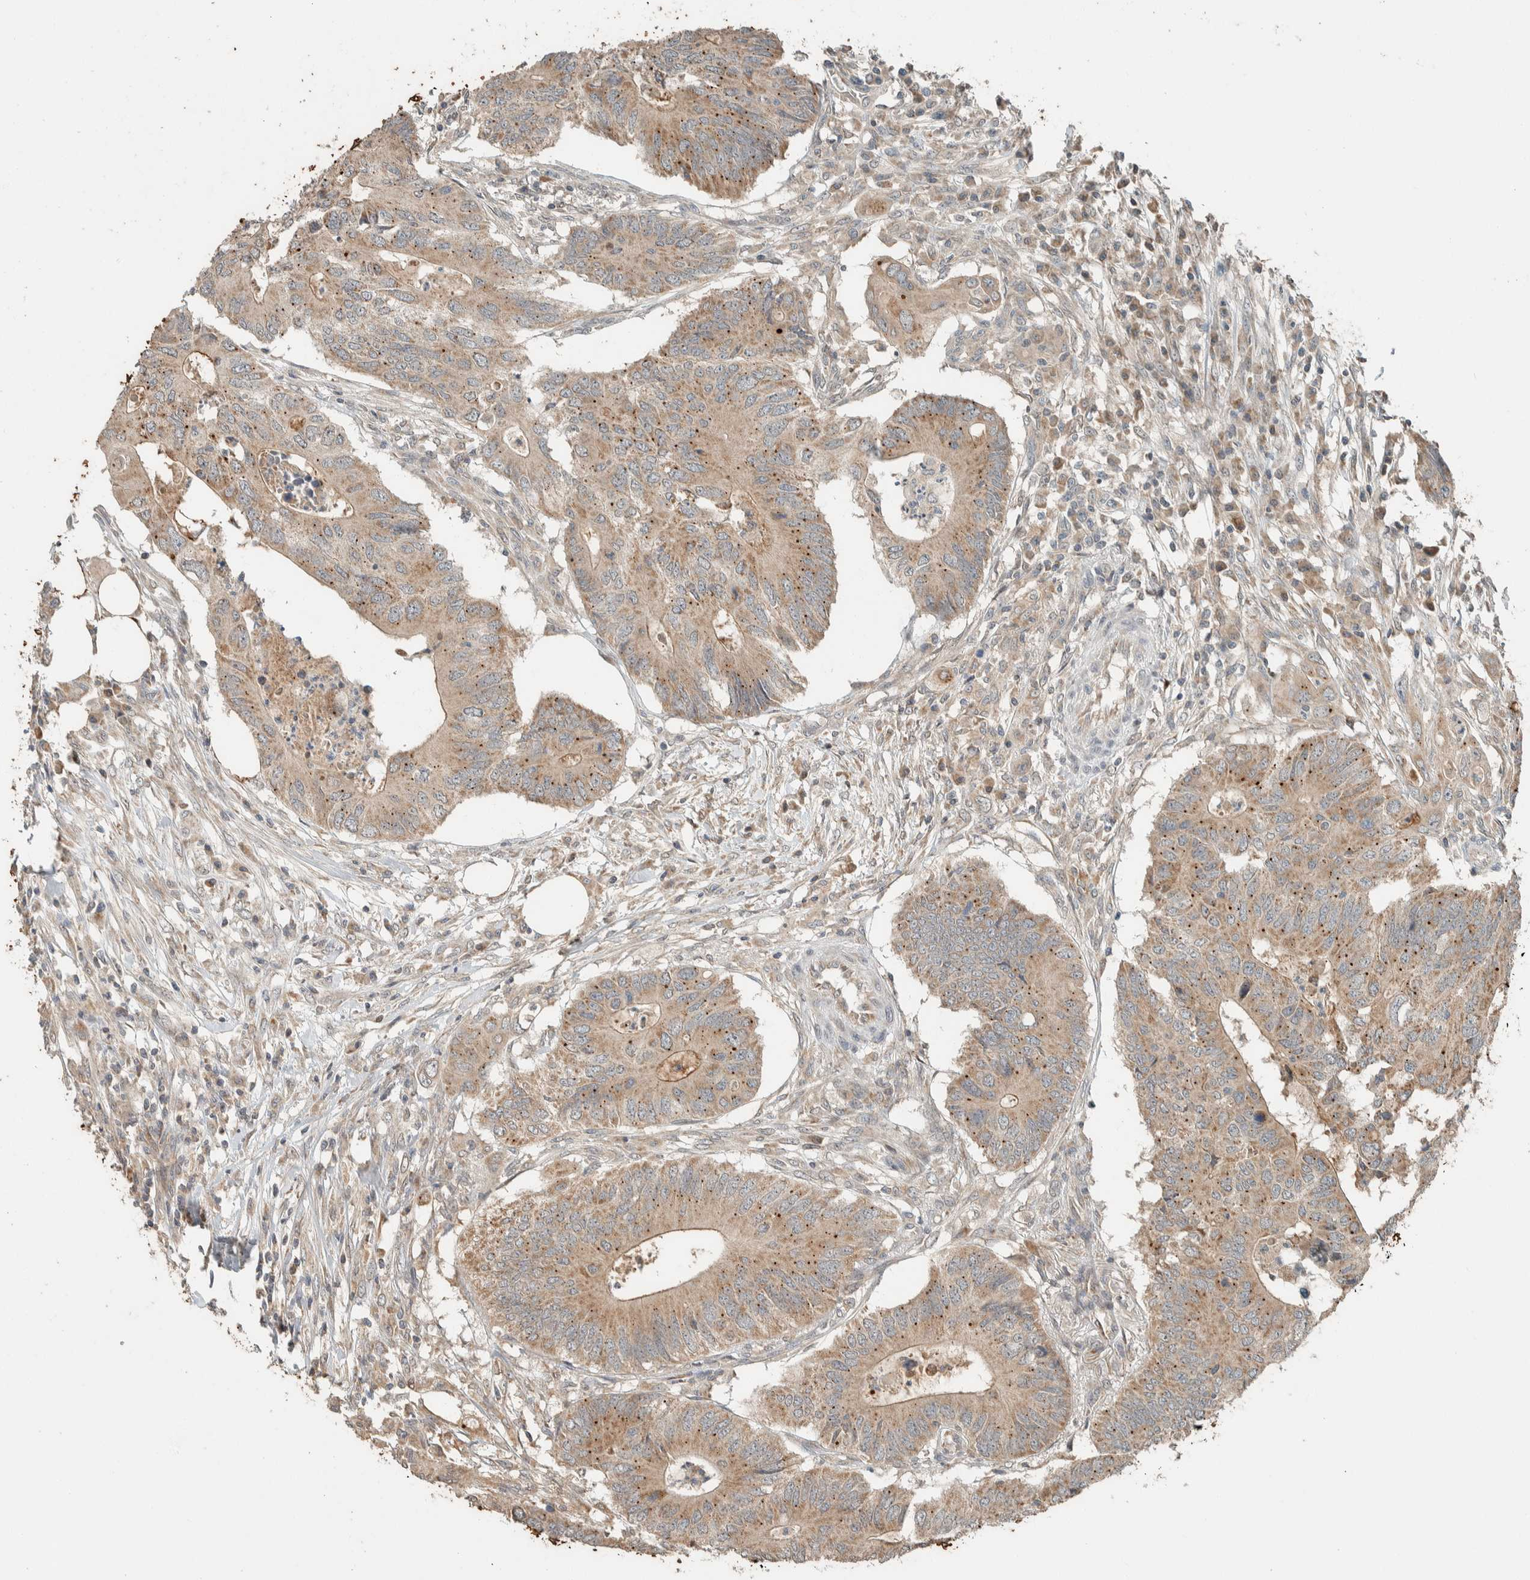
{"staining": {"intensity": "weak", "quantity": ">75%", "location": "cytoplasmic/membranous"}, "tissue": "colorectal cancer", "cell_type": "Tumor cells", "image_type": "cancer", "snomed": [{"axis": "morphology", "description": "Adenocarcinoma, NOS"}, {"axis": "topography", "description": "Colon"}], "caption": "Weak cytoplasmic/membranous protein positivity is identified in approximately >75% of tumor cells in colorectal adenocarcinoma. (brown staining indicates protein expression, while blue staining denotes nuclei).", "gene": "NBR1", "patient": {"sex": "male", "age": 71}}